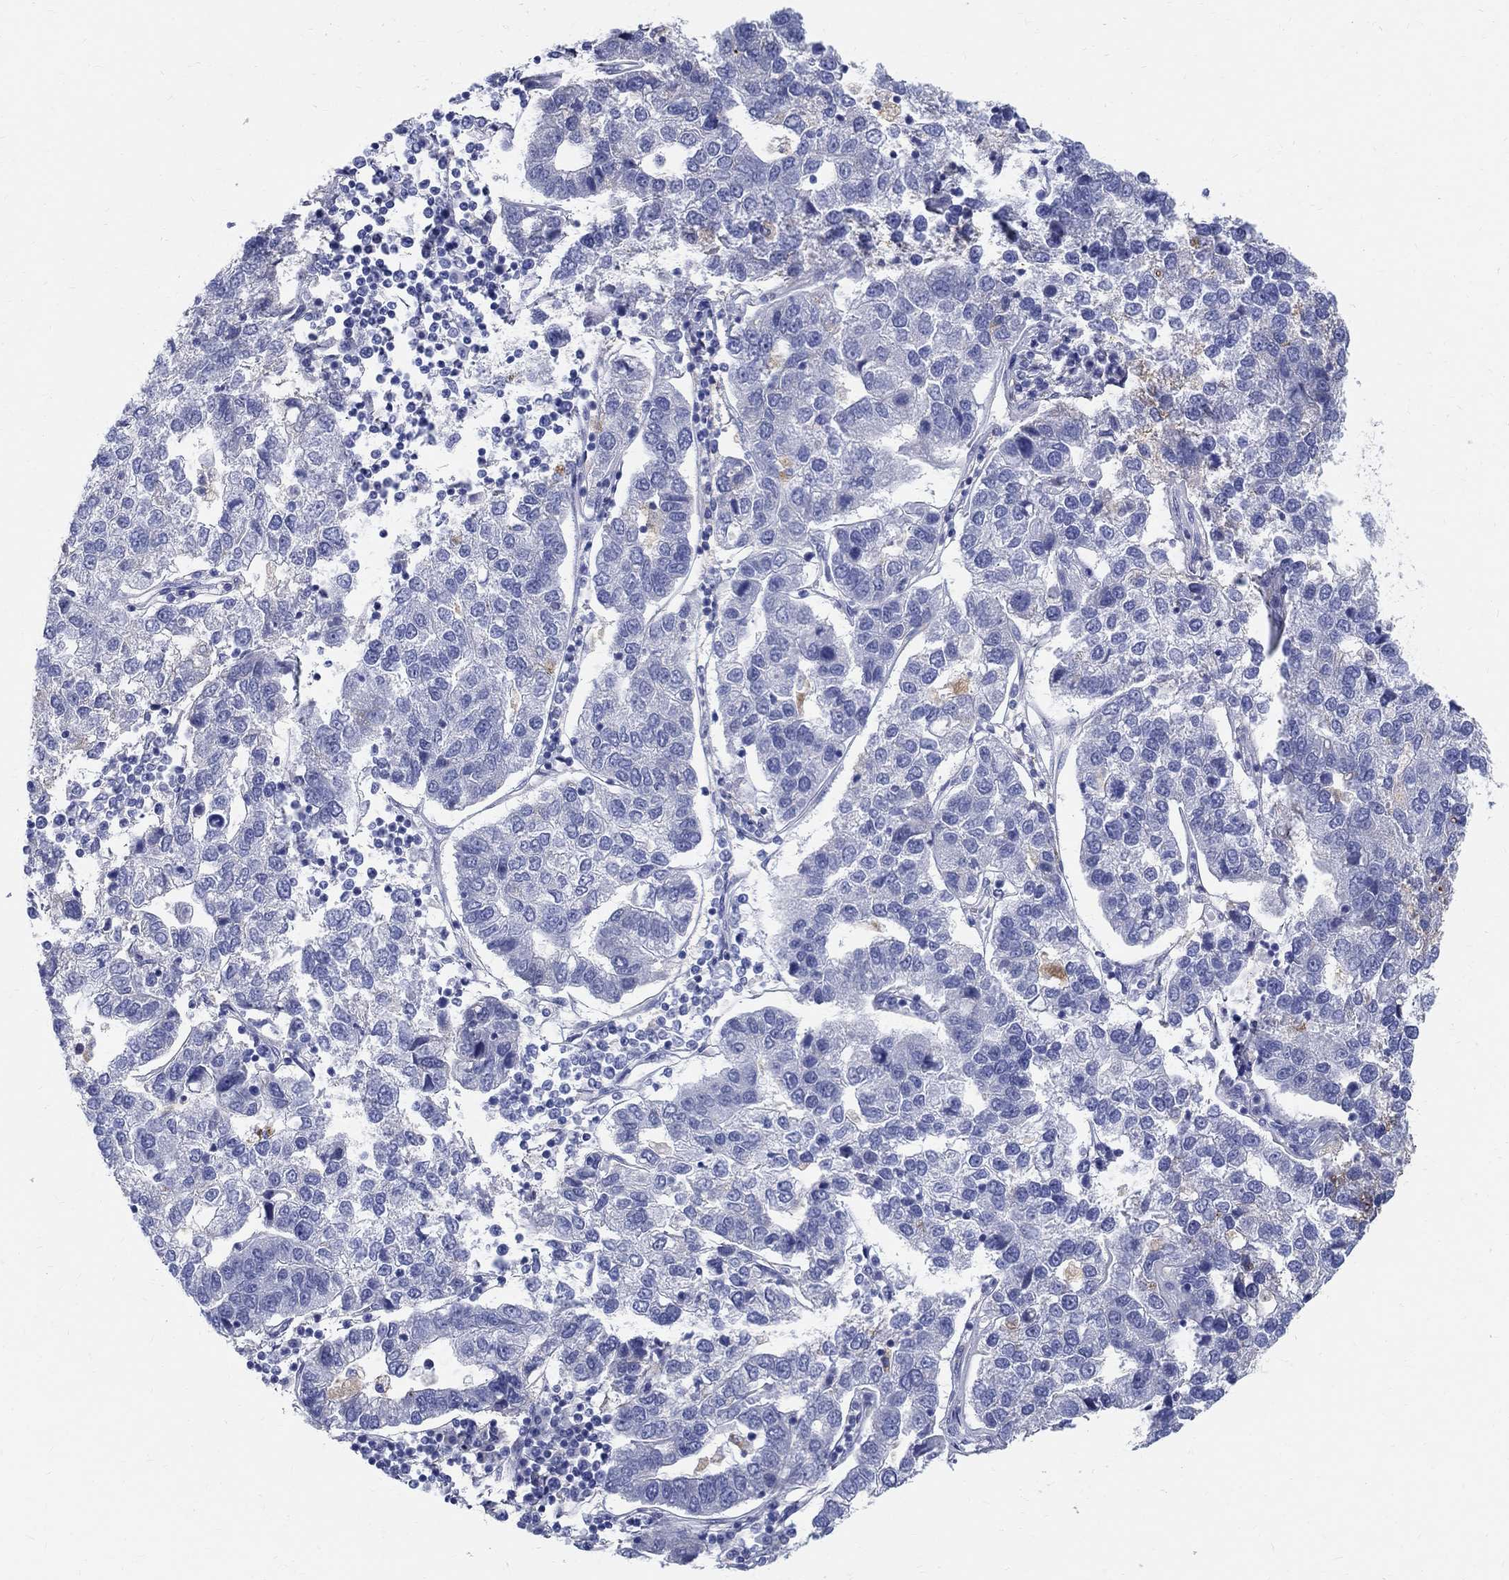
{"staining": {"intensity": "negative", "quantity": "none", "location": "none"}, "tissue": "pancreatic cancer", "cell_type": "Tumor cells", "image_type": "cancer", "snomed": [{"axis": "morphology", "description": "Adenocarcinoma, NOS"}, {"axis": "topography", "description": "Pancreas"}], "caption": "Histopathology image shows no protein expression in tumor cells of pancreatic adenocarcinoma tissue.", "gene": "SOX2", "patient": {"sex": "female", "age": 61}}